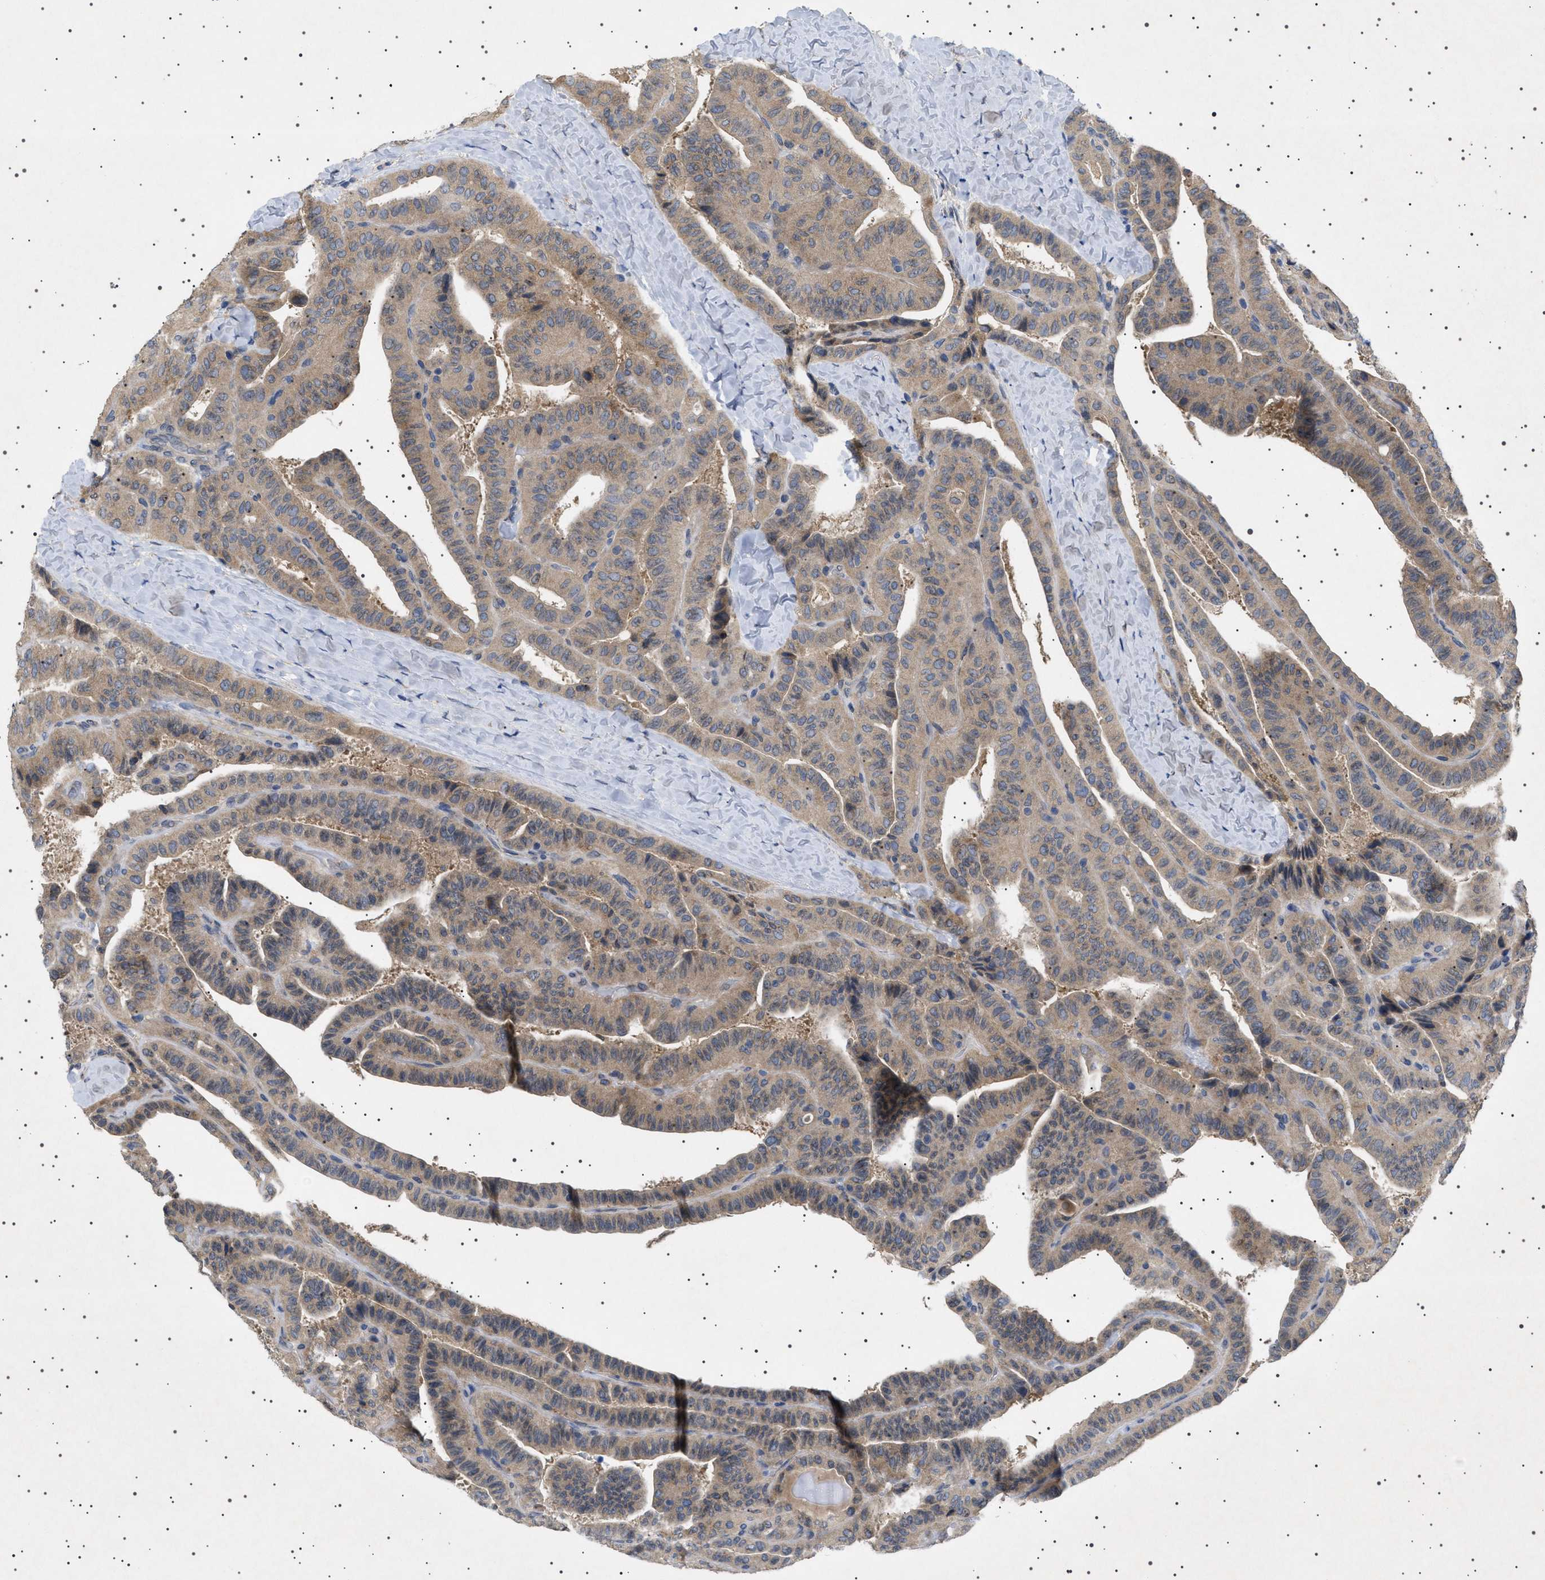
{"staining": {"intensity": "weak", "quantity": ">75%", "location": "cytoplasmic/membranous"}, "tissue": "thyroid cancer", "cell_type": "Tumor cells", "image_type": "cancer", "snomed": [{"axis": "morphology", "description": "Papillary adenocarcinoma, NOS"}, {"axis": "topography", "description": "Thyroid gland"}], "caption": "The histopathology image demonstrates immunohistochemical staining of thyroid papillary adenocarcinoma. There is weak cytoplasmic/membranous positivity is present in approximately >75% of tumor cells.", "gene": "NUP93", "patient": {"sex": "male", "age": 77}}